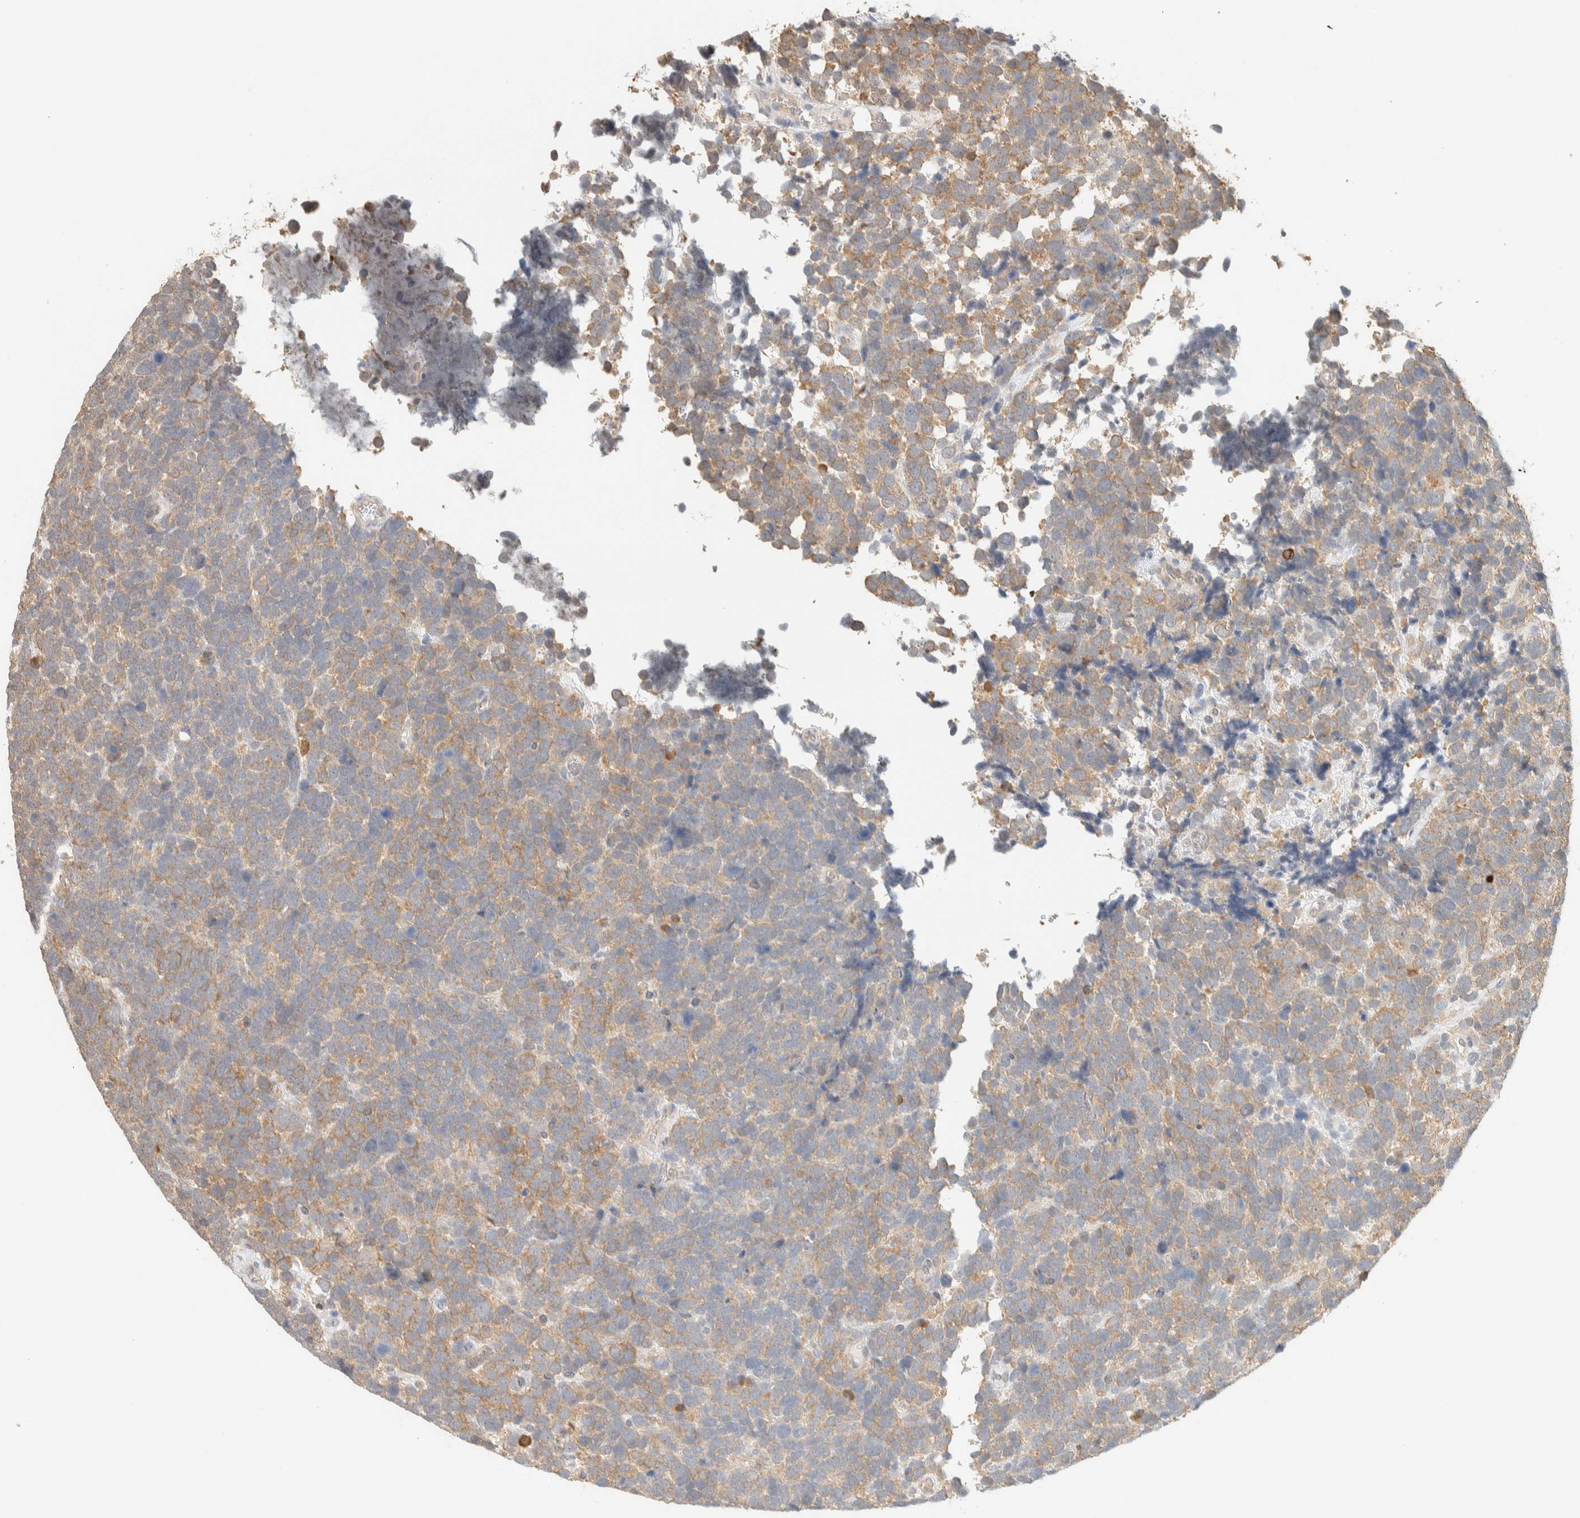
{"staining": {"intensity": "weak", "quantity": ">75%", "location": "cytoplasmic/membranous"}, "tissue": "urothelial cancer", "cell_type": "Tumor cells", "image_type": "cancer", "snomed": [{"axis": "morphology", "description": "Urothelial carcinoma, High grade"}, {"axis": "topography", "description": "Urinary bladder"}], "caption": "This micrograph shows IHC staining of human urothelial cancer, with low weak cytoplasmic/membranous positivity in about >75% of tumor cells.", "gene": "TBC1D8B", "patient": {"sex": "female", "age": 82}}